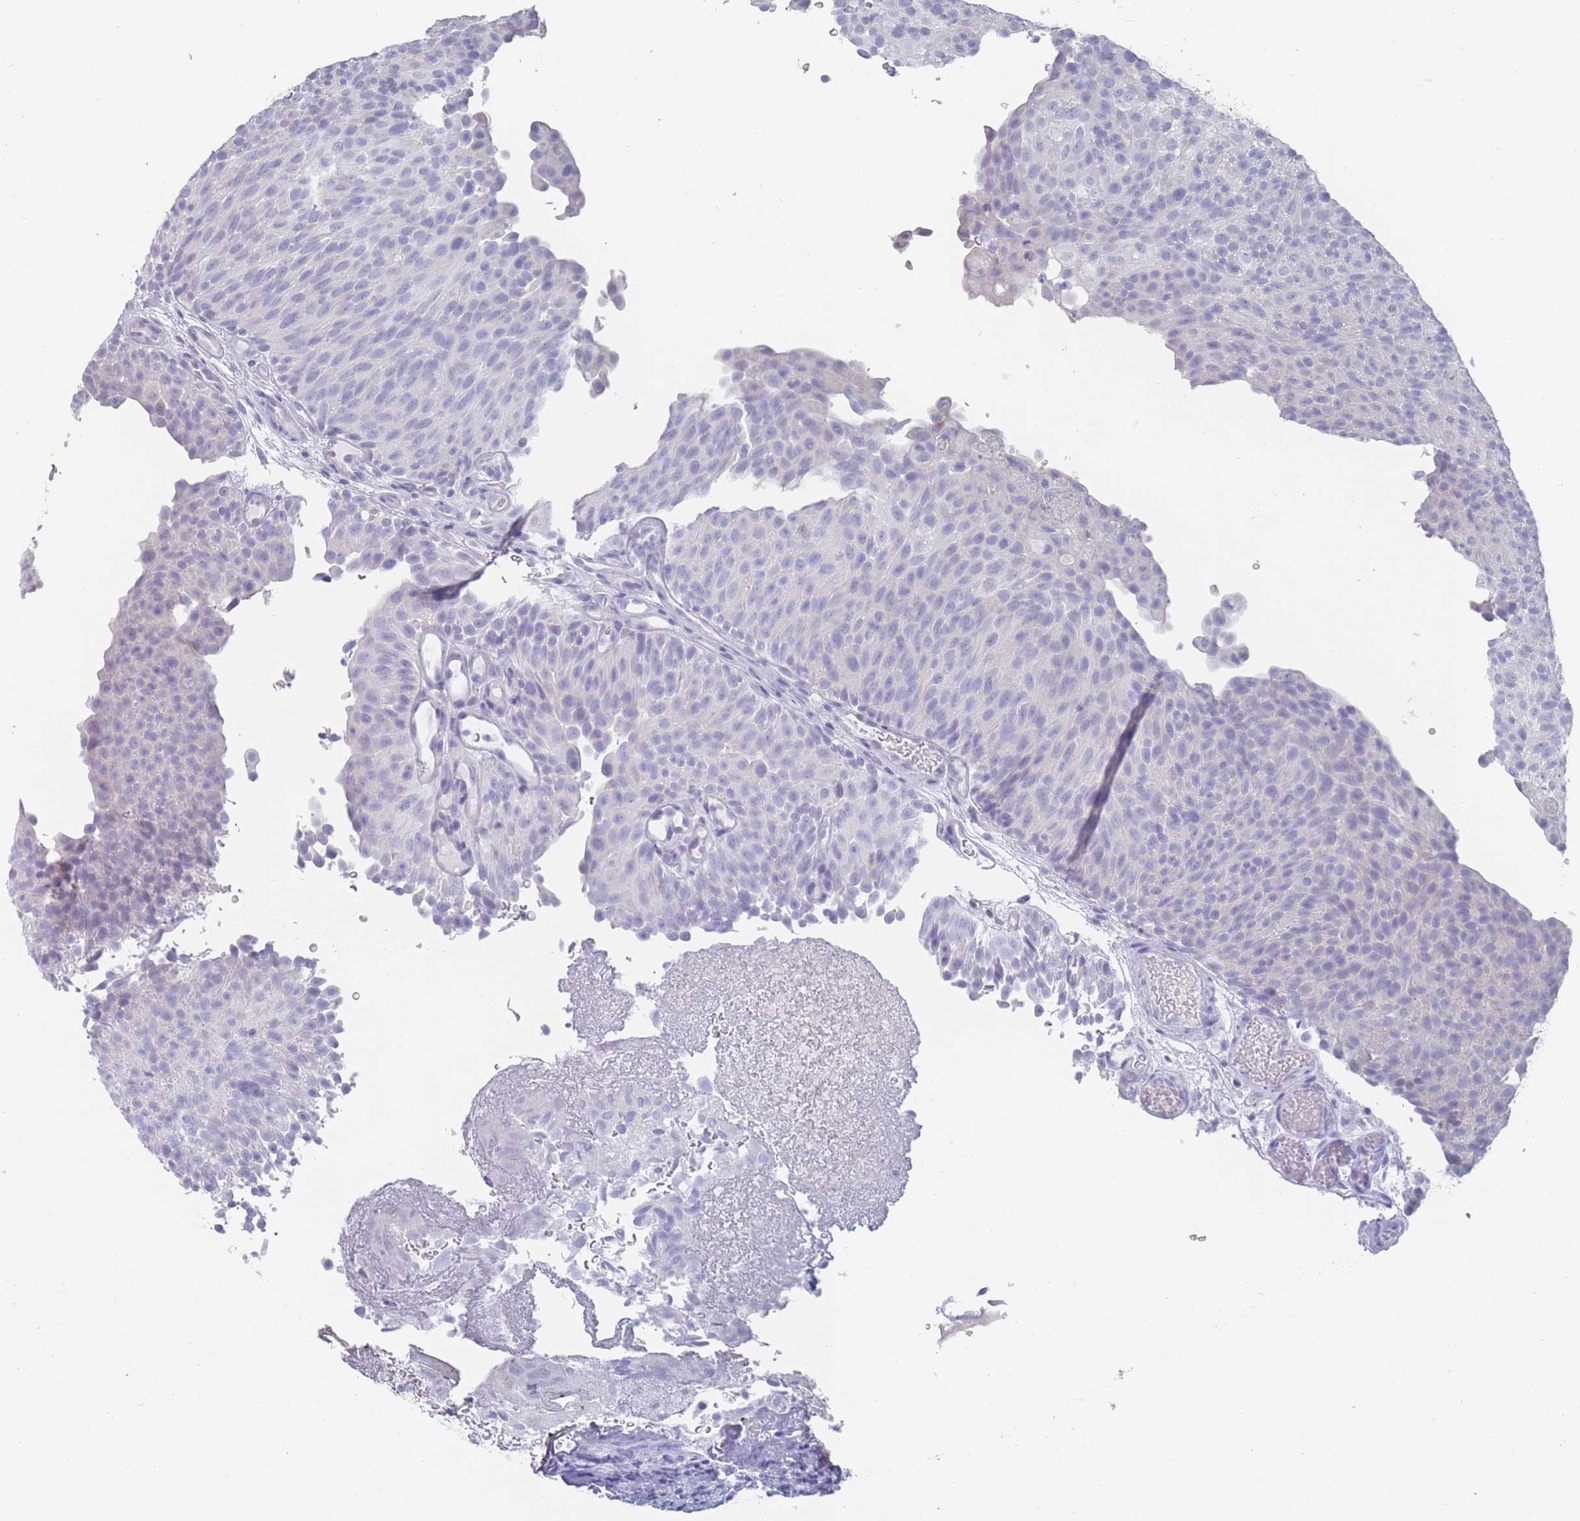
{"staining": {"intensity": "negative", "quantity": "none", "location": "none"}, "tissue": "urothelial cancer", "cell_type": "Tumor cells", "image_type": "cancer", "snomed": [{"axis": "morphology", "description": "Urothelial carcinoma, Low grade"}, {"axis": "topography", "description": "Urinary bladder"}], "caption": "An IHC photomicrograph of urothelial carcinoma (low-grade) is shown. There is no staining in tumor cells of urothelial carcinoma (low-grade). (DAB (3,3'-diaminobenzidine) immunohistochemistry (IHC) with hematoxylin counter stain).", "gene": "CYP51A1", "patient": {"sex": "male", "age": 78}}